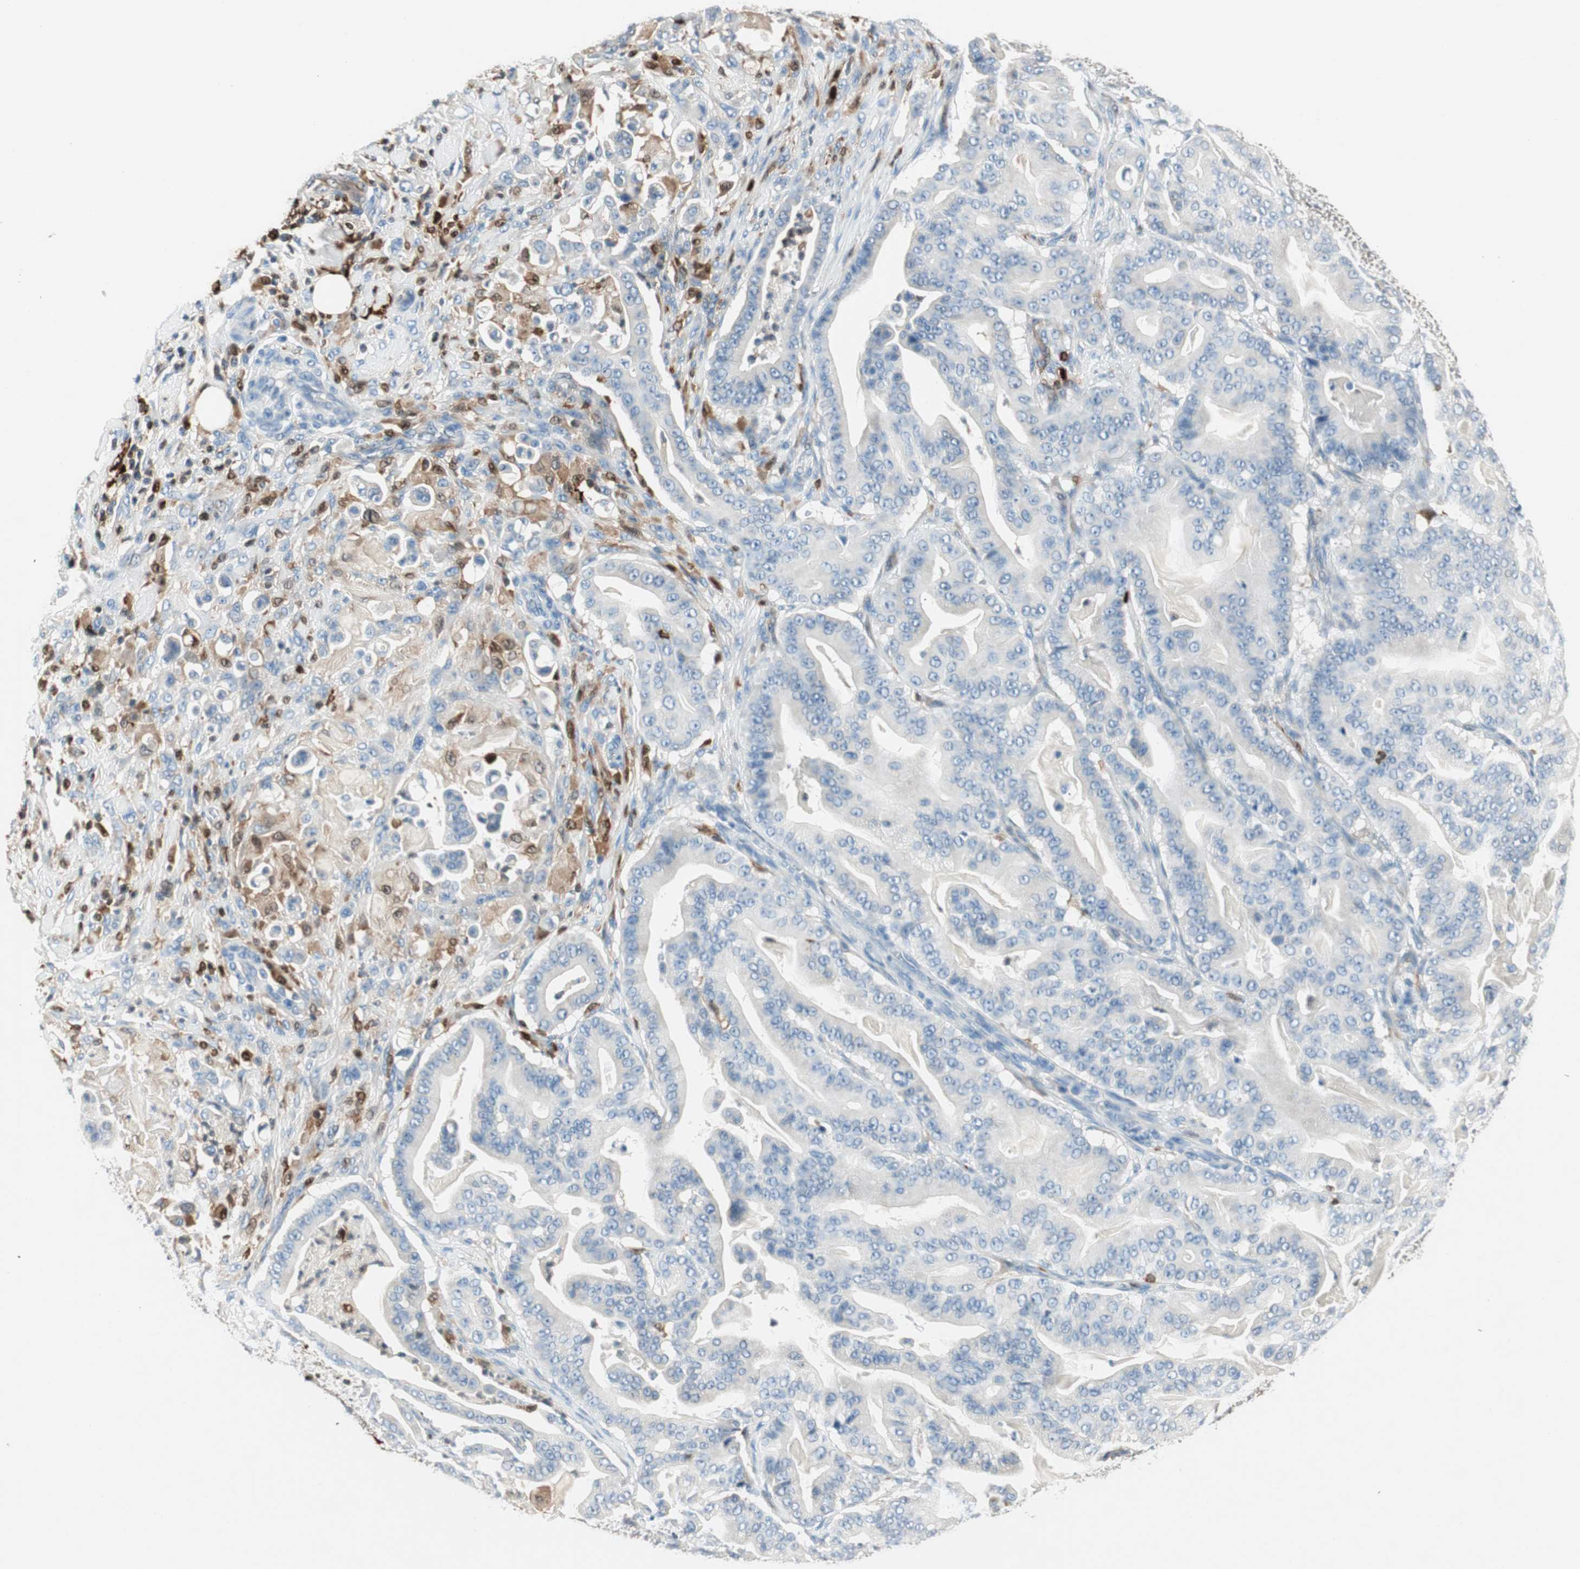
{"staining": {"intensity": "negative", "quantity": "none", "location": "none"}, "tissue": "pancreatic cancer", "cell_type": "Tumor cells", "image_type": "cancer", "snomed": [{"axis": "morphology", "description": "Adenocarcinoma, NOS"}, {"axis": "topography", "description": "Pancreas"}], "caption": "The image shows no significant expression in tumor cells of pancreatic cancer (adenocarcinoma).", "gene": "COTL1", "patient": {"sex": "male", "age": 63}}